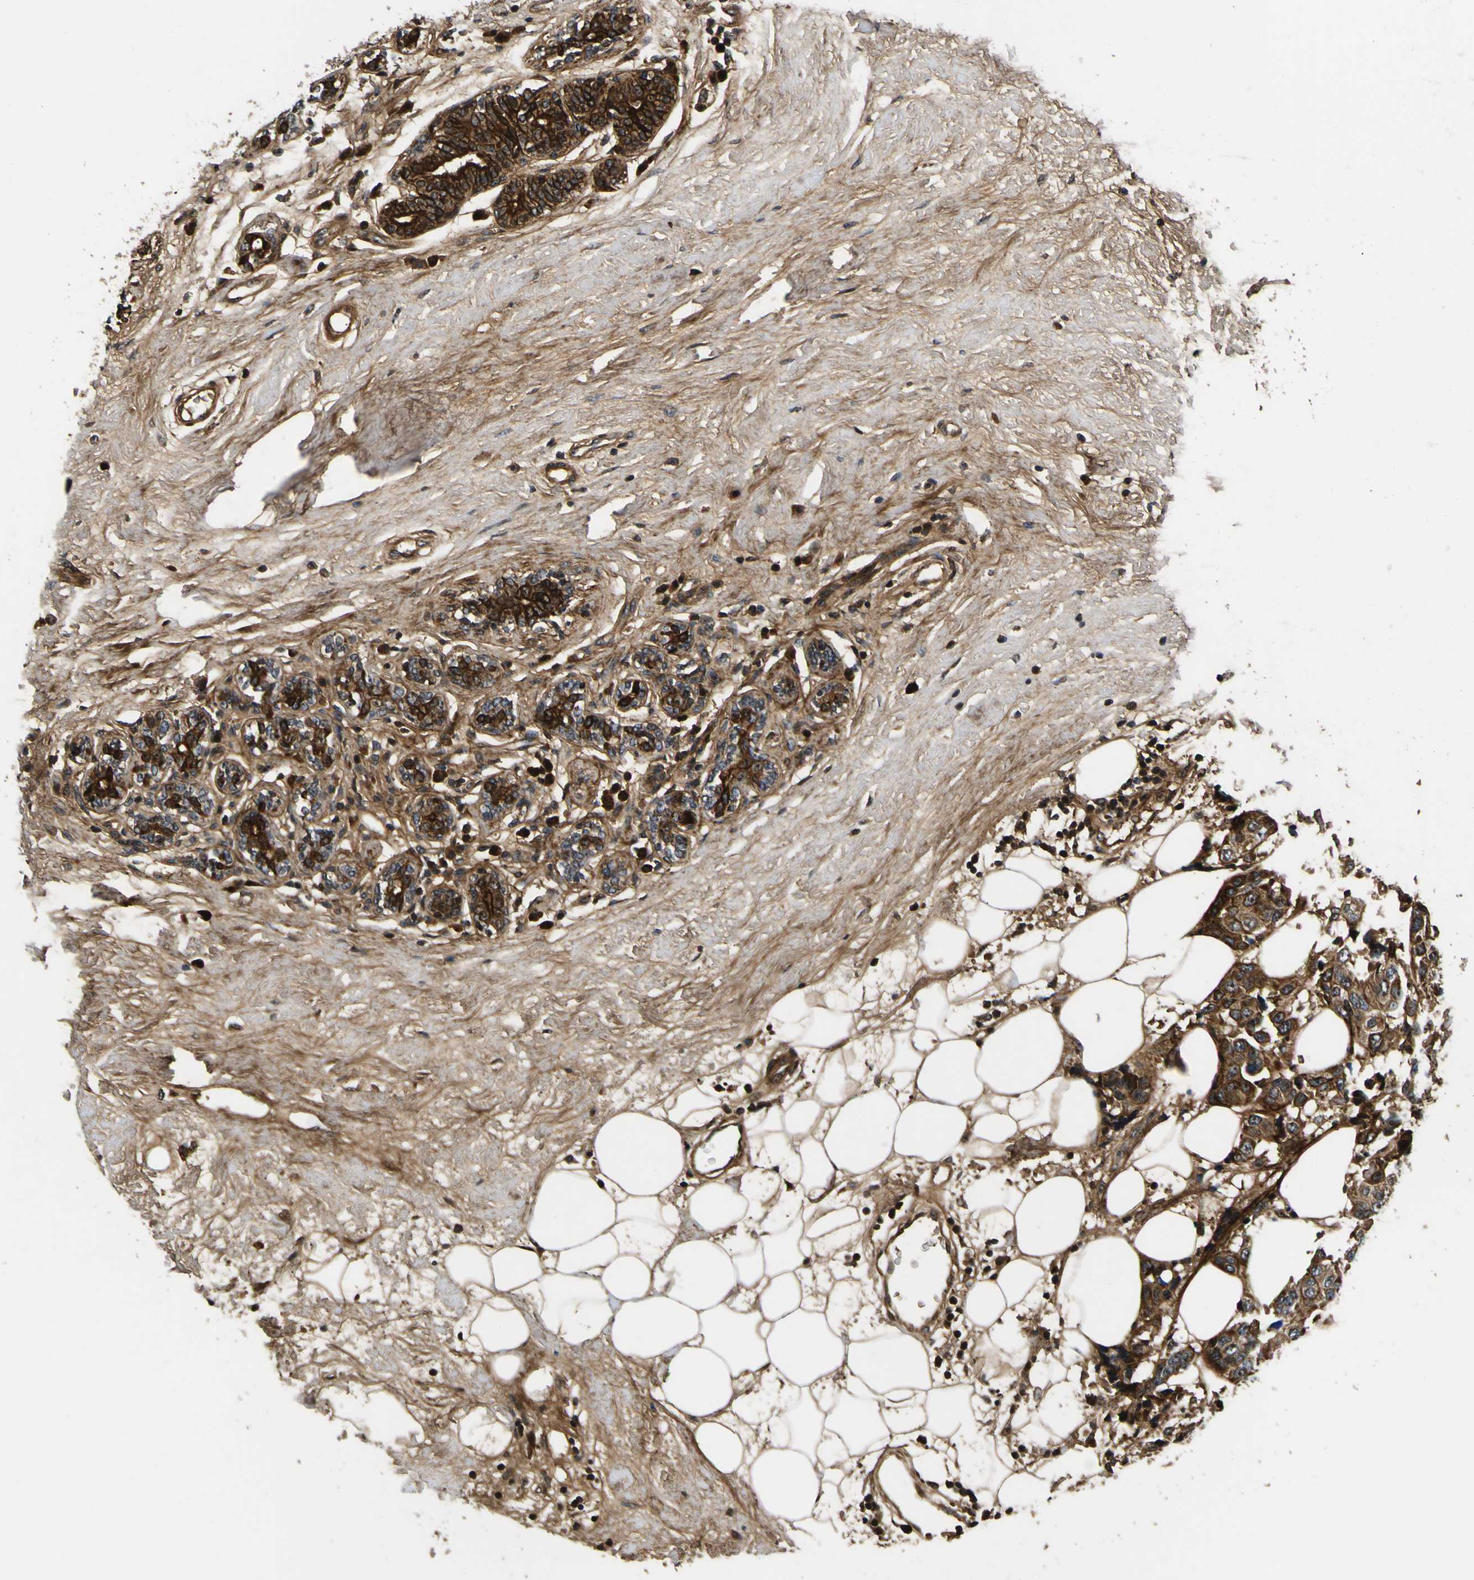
{"staining": {"intensity": "strong", "quantity": ">75%", "location": "cytoplasmic/membranous"}, "tissue": "breast cancer", "cell_type": "Tumor cells", "image_type": "cancer", "snomed": [{"axis": "morphology", "description": "Normal tissue, NOS"}, {"axis": "morphology", "description": "Duct carcinoma"}, {"axis": "topography", "description": "Breast"}], "caption": "Protein expression analysis of breast cancer (intraductal carcinoma) displays strong cytoplasmic/membranous staining in approximately >75% of tumor cells. The staining is performed using DAB brown chromogen to label protein expression. The nuclei are counter-stained blue using hematoxylin.", "gene": "LRP4", "patient": {"sex": "female", "age": 39}}